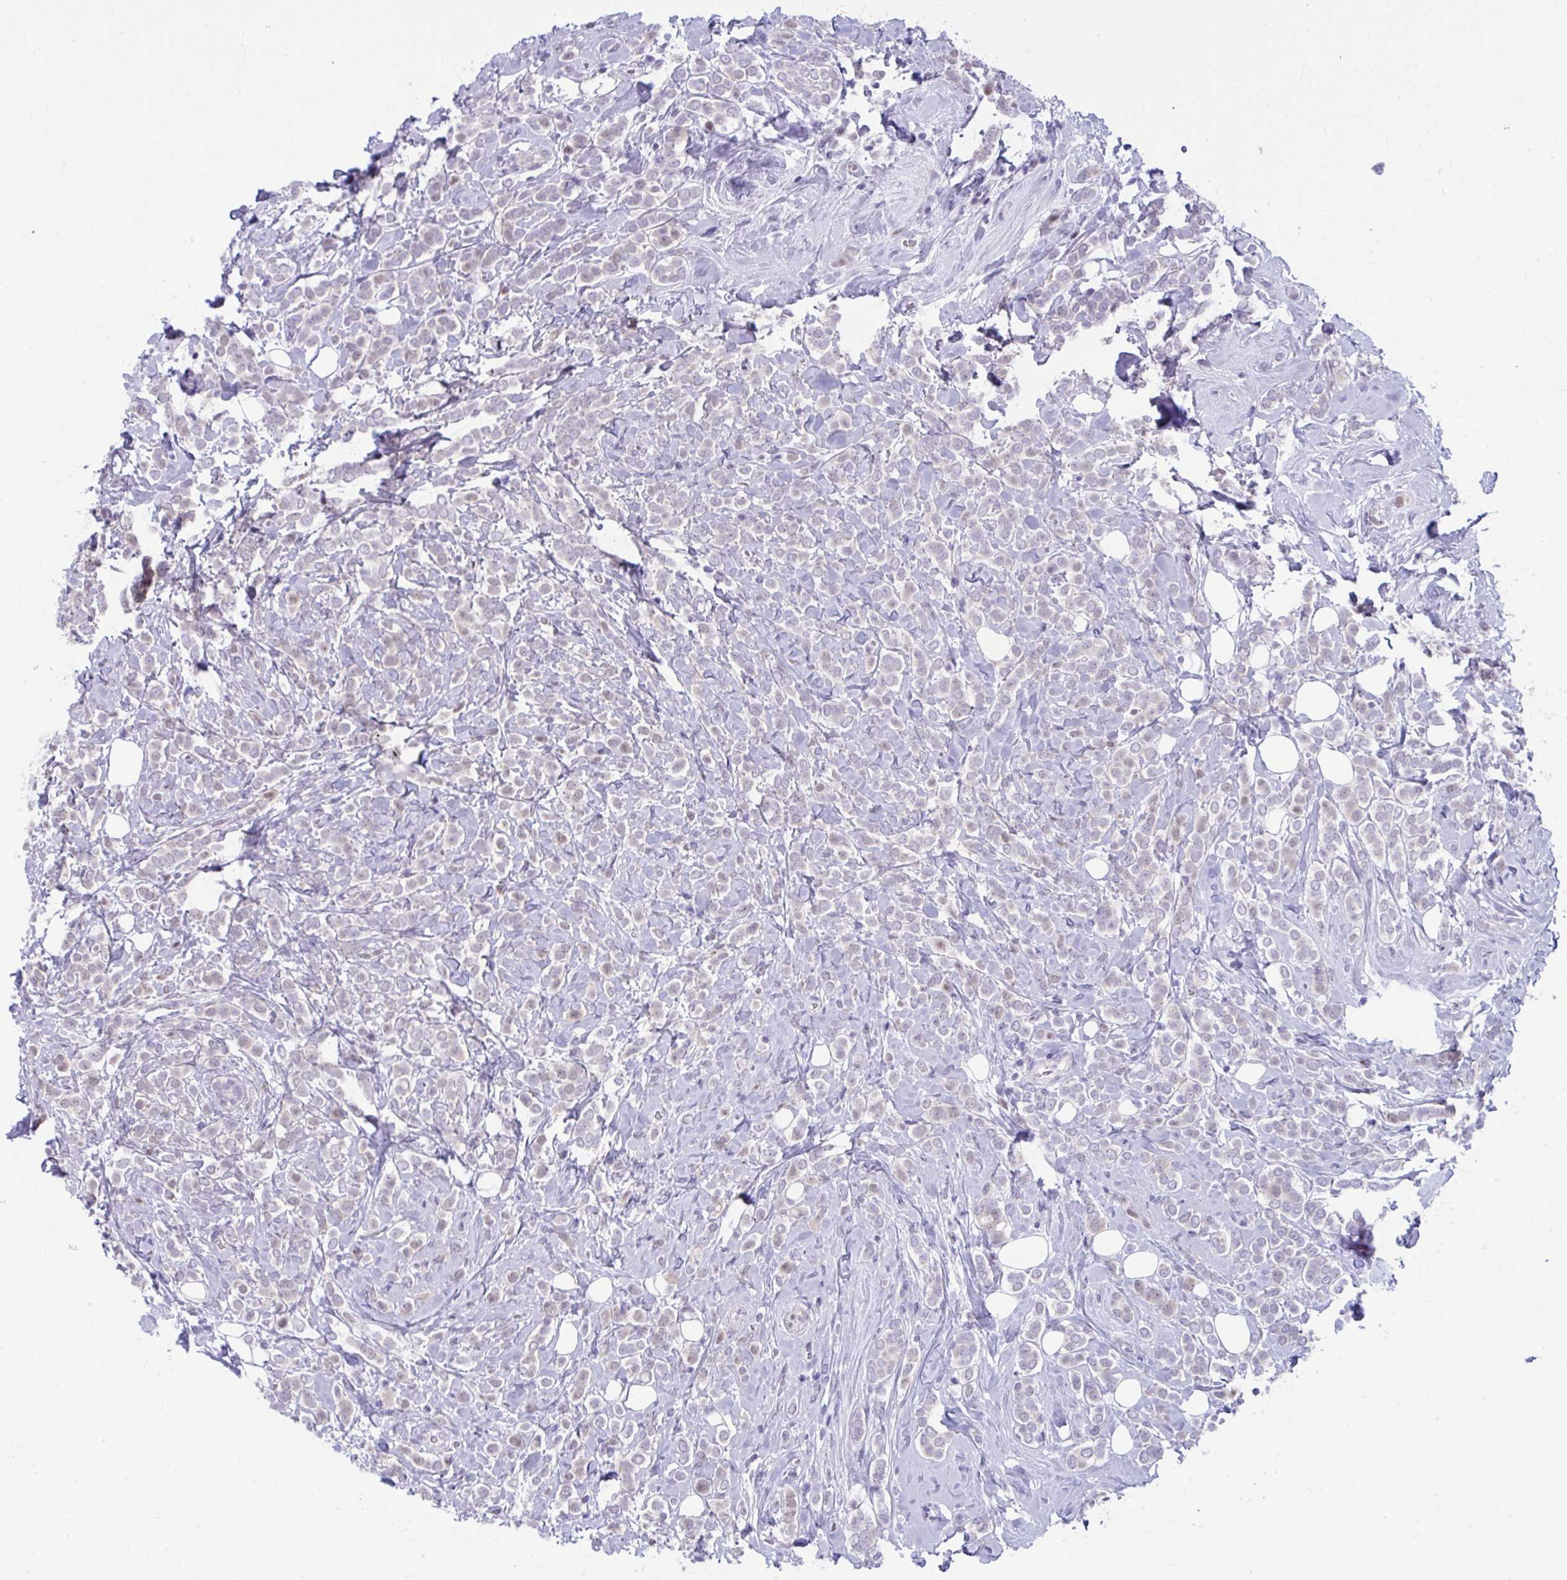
{"staining": {"intensity": "negative", "quantity": "none", "location": "none"}, "tissue": "breast cancer", "cell_type": "Tumor cells", "image_type": "cancer", "snomed": [{"axis": "morphology", "description": "Lobular carcinoma"}, {"axis": "topography", "description": "Breast"}], "caption": "A micrograph of breast cancer (lobular carcinoma) stained for a protein displays no brown staining in tumor cells.", "gene": "SLC35C2", "patient": {"sex": "female", "age": 49}}